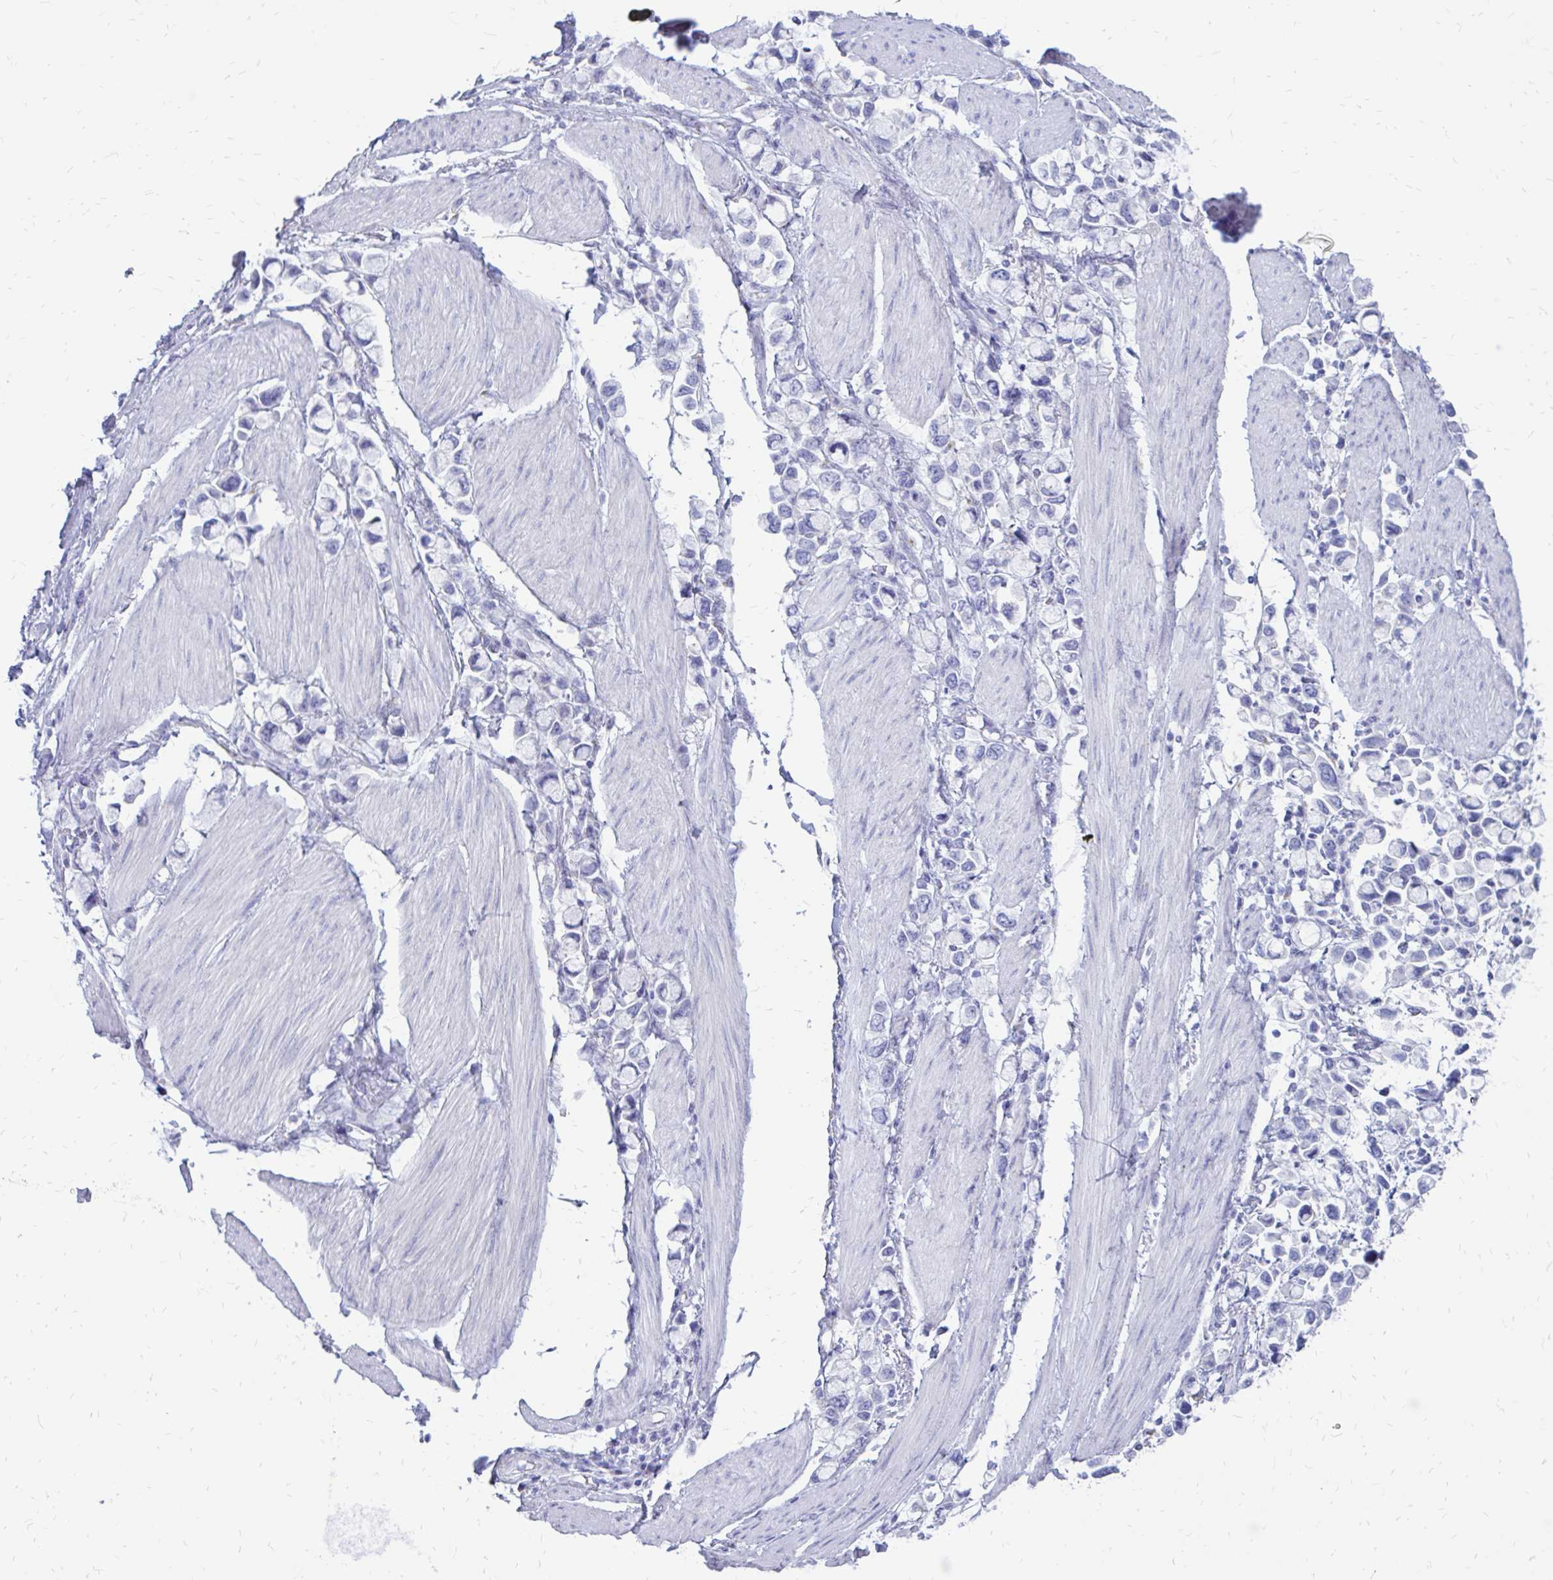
{"staining": {"intensity": "negative", "quantity": "none", "location": "none"}, "tissue": "stomach cancer", "cell_type": "Tumor cells", "image_type": "cancer", "snomed": [{"axis": "morphology", "description": "Adenocarcinoma, NOS"}, {"axis": "topography", "description": "Stomach"}], "caption": "Human stomach adenocarcinoma stained for a protein using IHC reveals no expression in tumor cells.", "gene": "IGSF5", "patient": {"sex": "female", "age": 81}}